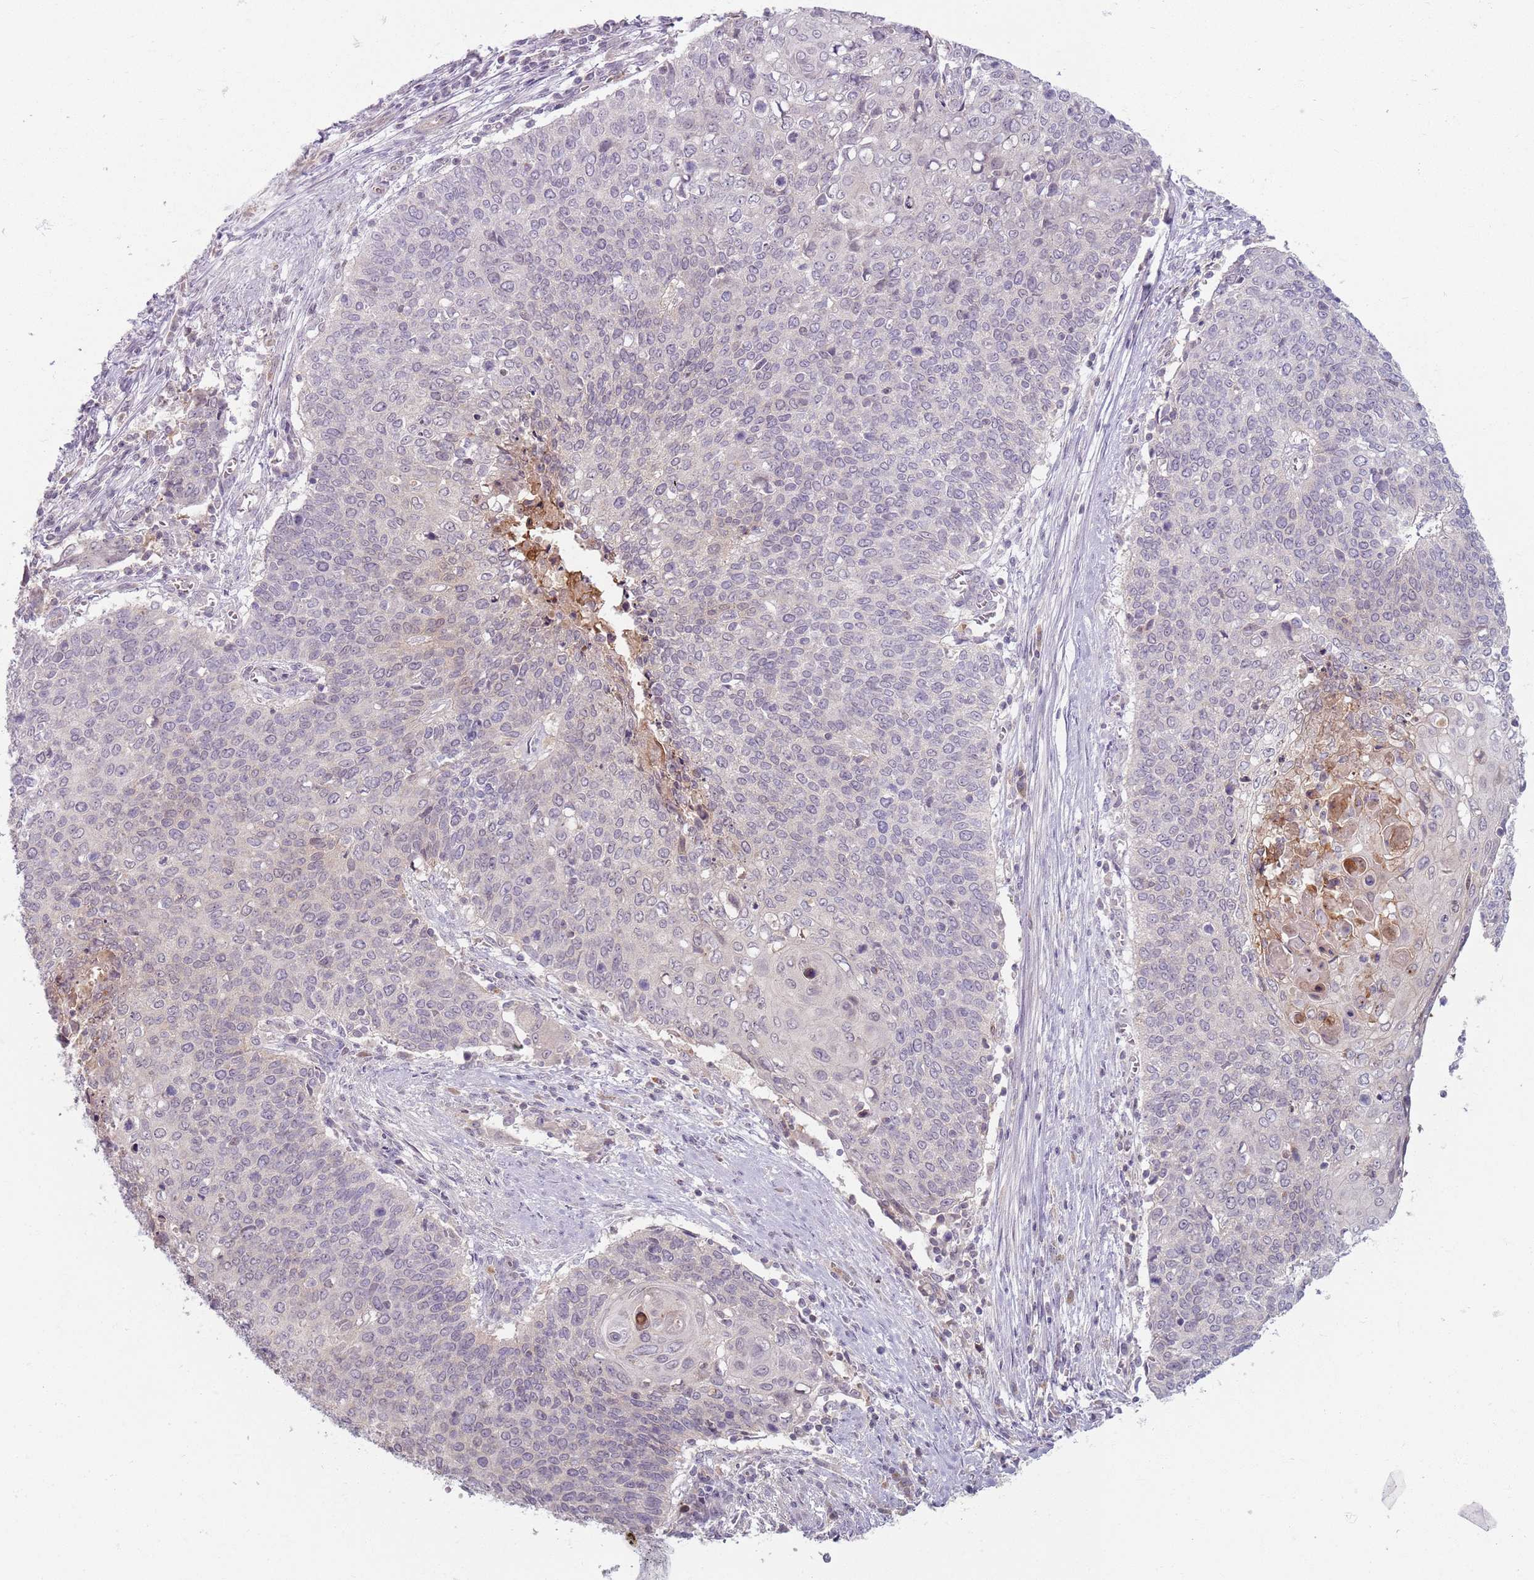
{"staining": {"intensity": "negative", "quantity": "none", "location": "none"}, "tissue": "cervical cancer", "cell_type": "Tumor cells", "image_type": "cancer", "snomed": [{"axis": "morphology", "description": "Squamous cell carcinoma, NOS"}, {"axis": "topography", "description": "Cervix"}], "caption": "The histopathology image exhibits no significant expression in tumor cells of squamous cell carcinoma (cervical).", "gene": "ZDHHC2", "patient": {"sex": "female", "age": 39}}